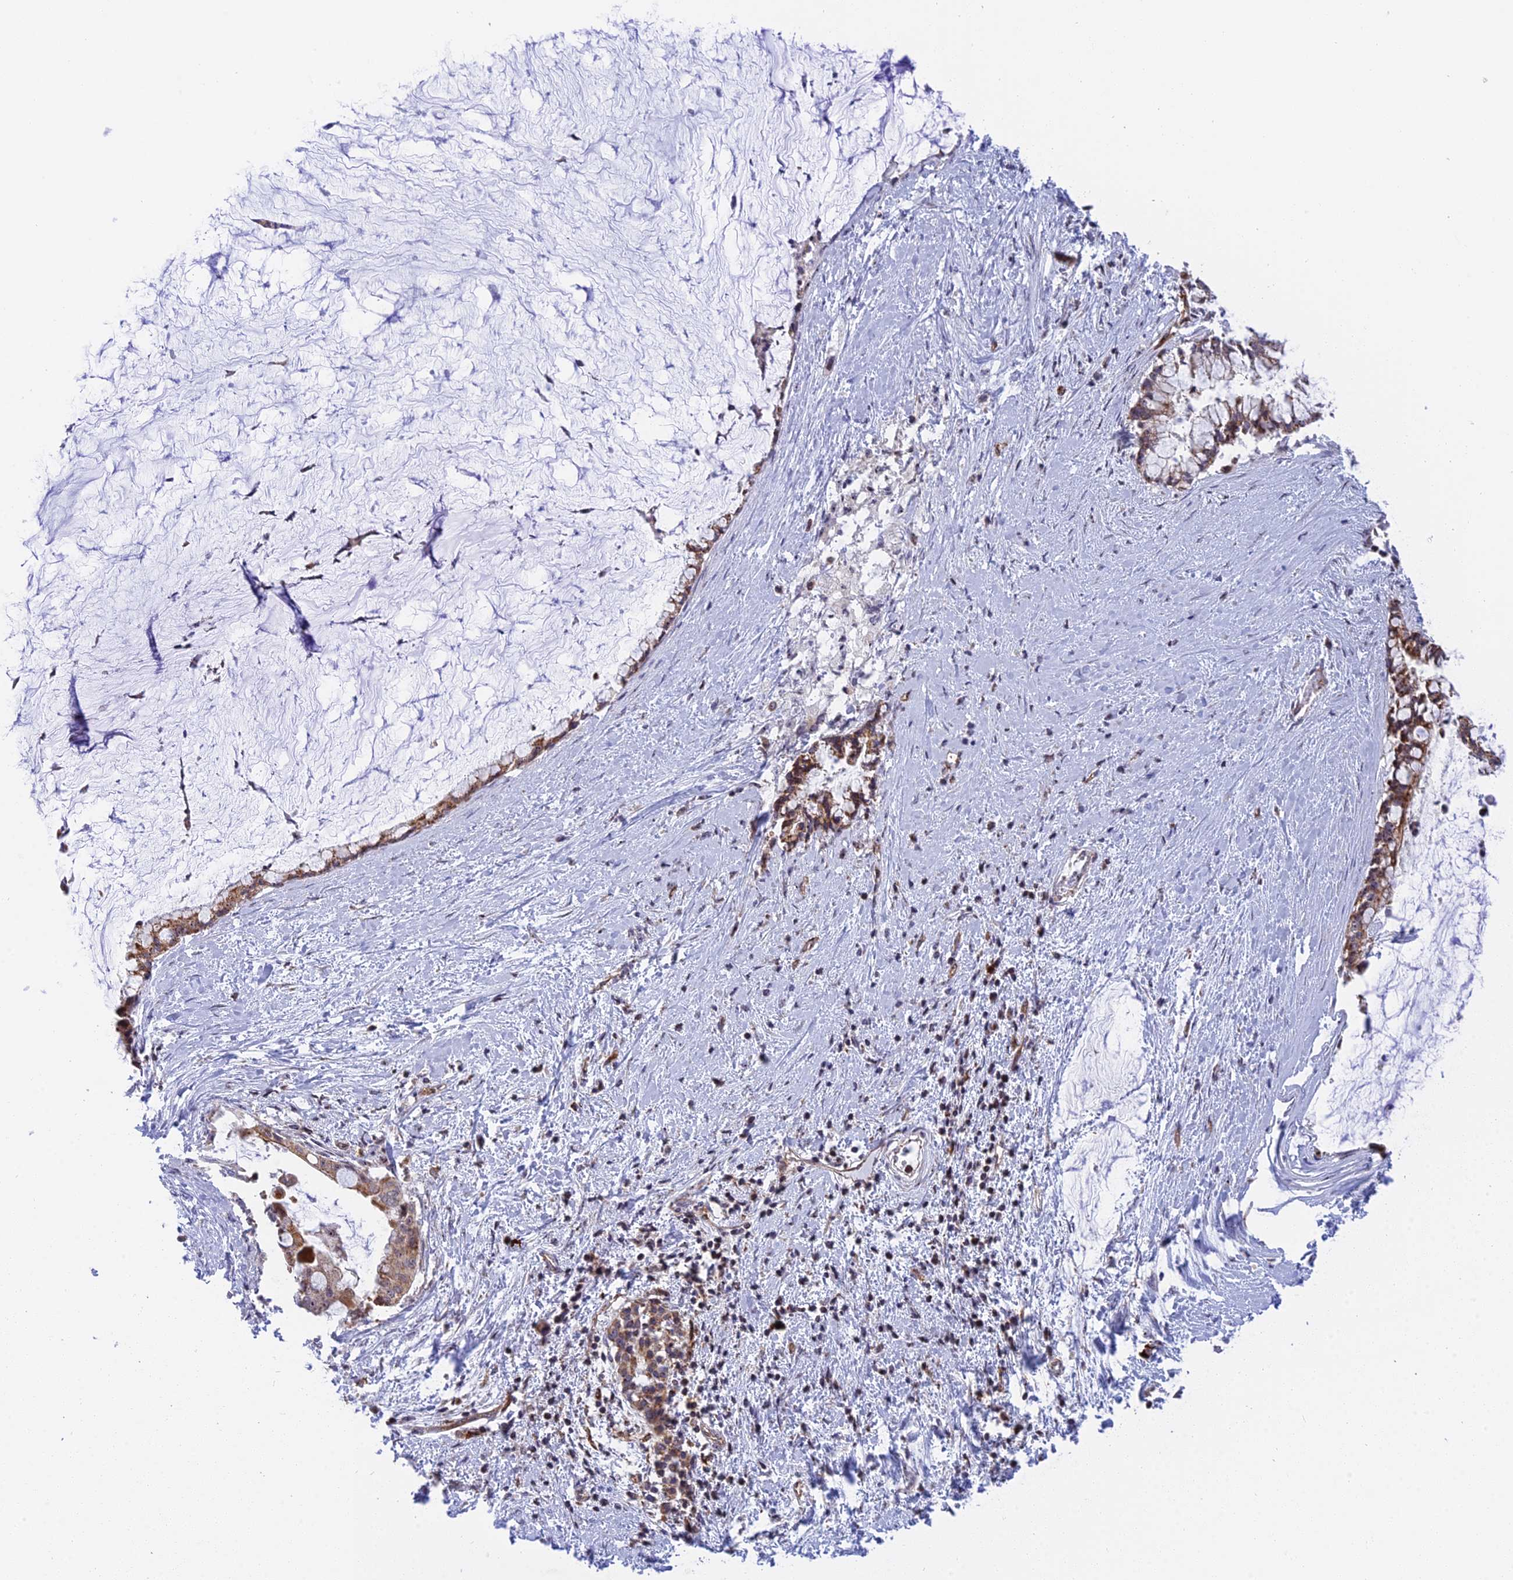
{"staining": {"intensity": "moderate", "quantity": ">75%", "location": "cytoplasmic/membranous"}, "tissue": "pancreatic cancer", "cell_type": "Tumor cells", "image_type": "cancer", "snomed": [{"axis": "morphology", "description": "Adenocarcinoma, NOS"}, {"axis": "topography", "description": "Pancreas"}], "caption": "Immunohistochemical staining of pancreatic adenocarcinoma shows medium levels of moderate cytoplasmic/membranous positivity in about >75% of tumor cells.", "gene": "MPND", "patient": {"sex": "male", "age": 41}}